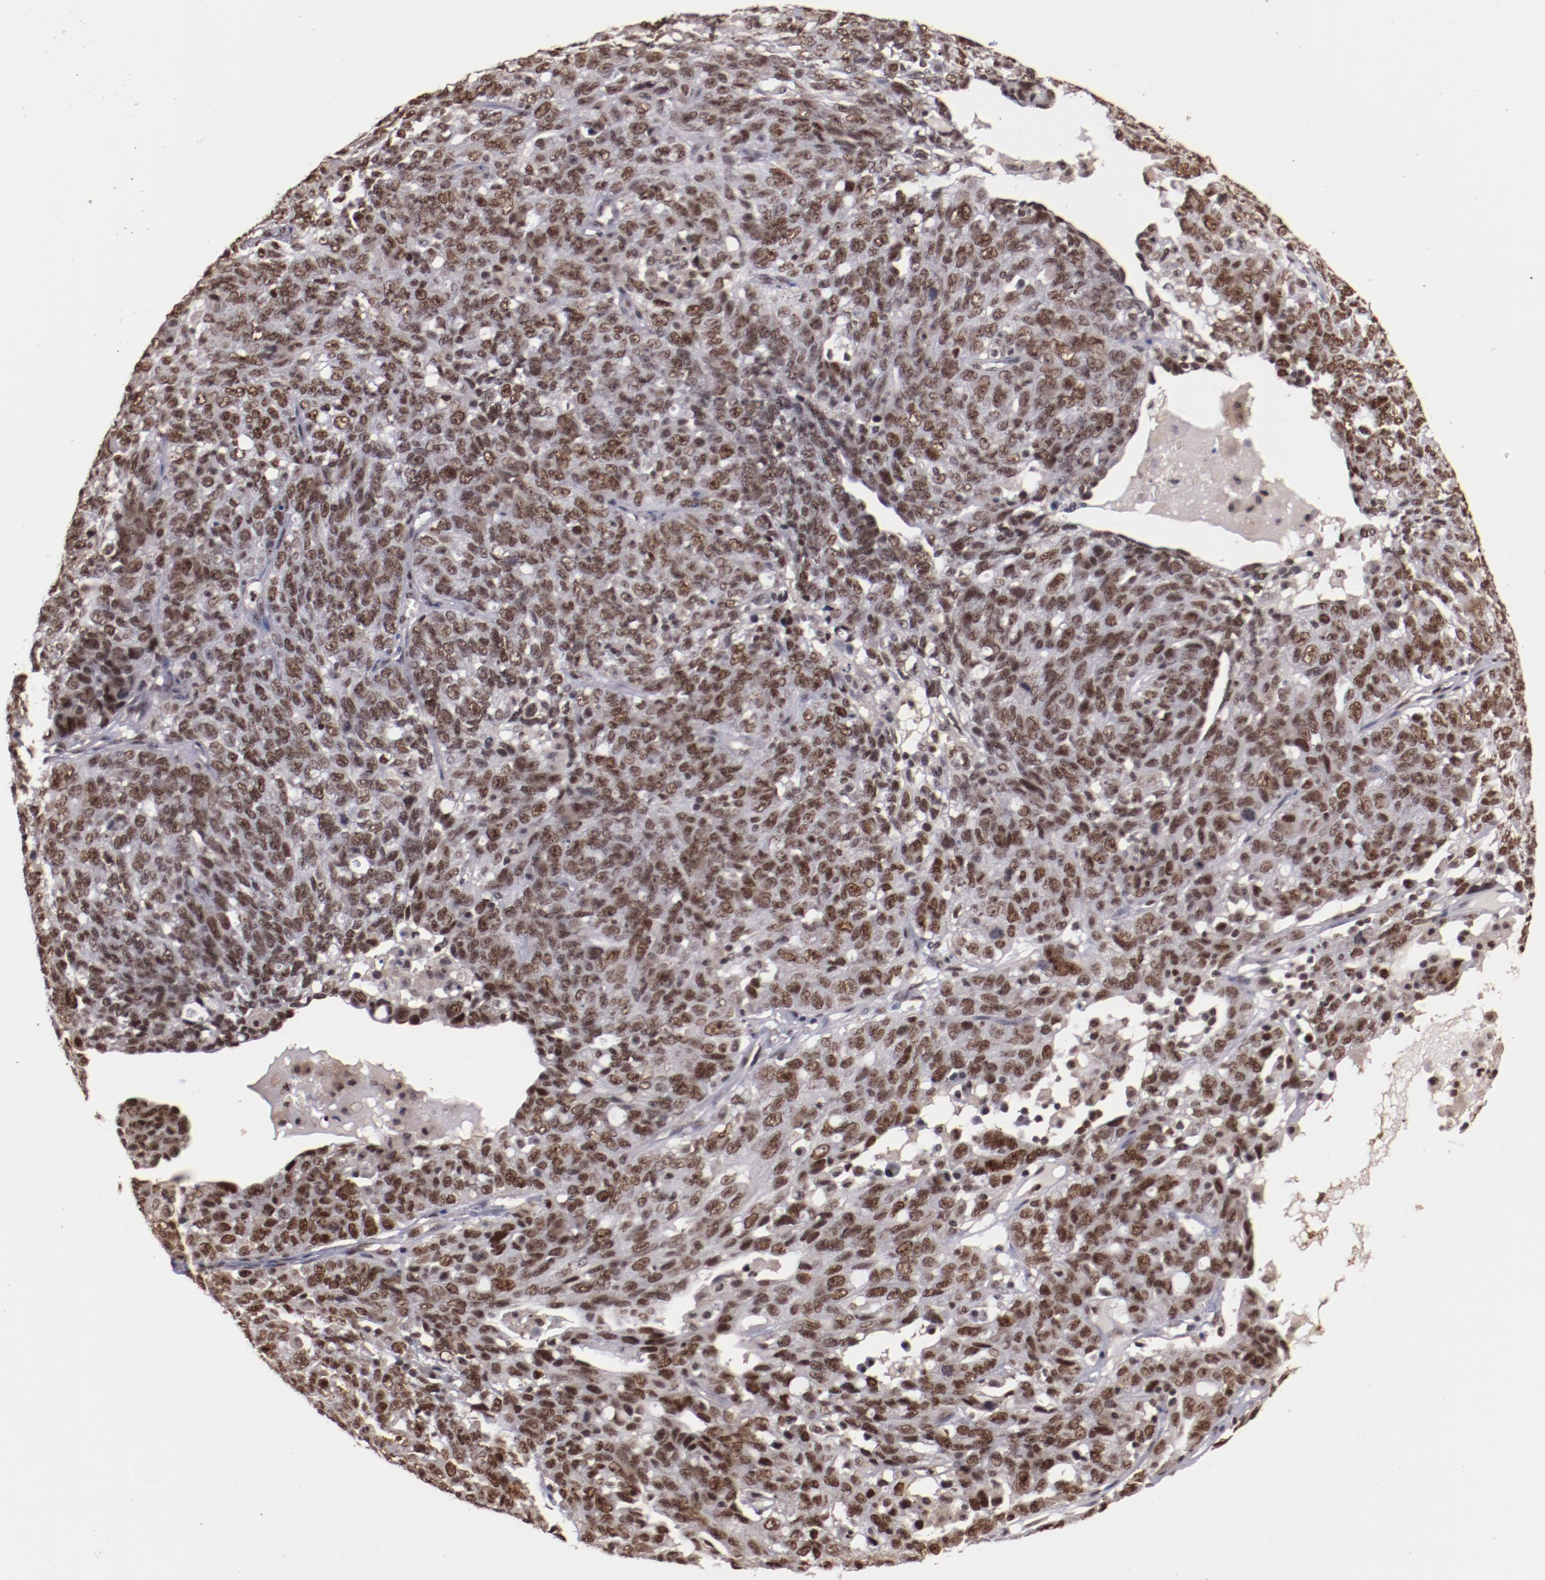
{"staining": {"intensity": "moderate", "quantity": ">75%", "location": "nuclear"}, "tissue": "ovarian cancer", "cell_type": "Tumor cells", "image_type": "cancer", "snomed": [{"axis": "morphology", "description": "Cystadenocarcinoma, serous, NOS"}, {"axis": "topography", "description": "Ovary"}], "caption": "This is an image of IHC staining of ovarian serous cystadenocarcinoma, which shows moderate staining in the nuclear of tumor cells.", "gene": "STAG2", "patient": {"sex": "female", "age": 71}}